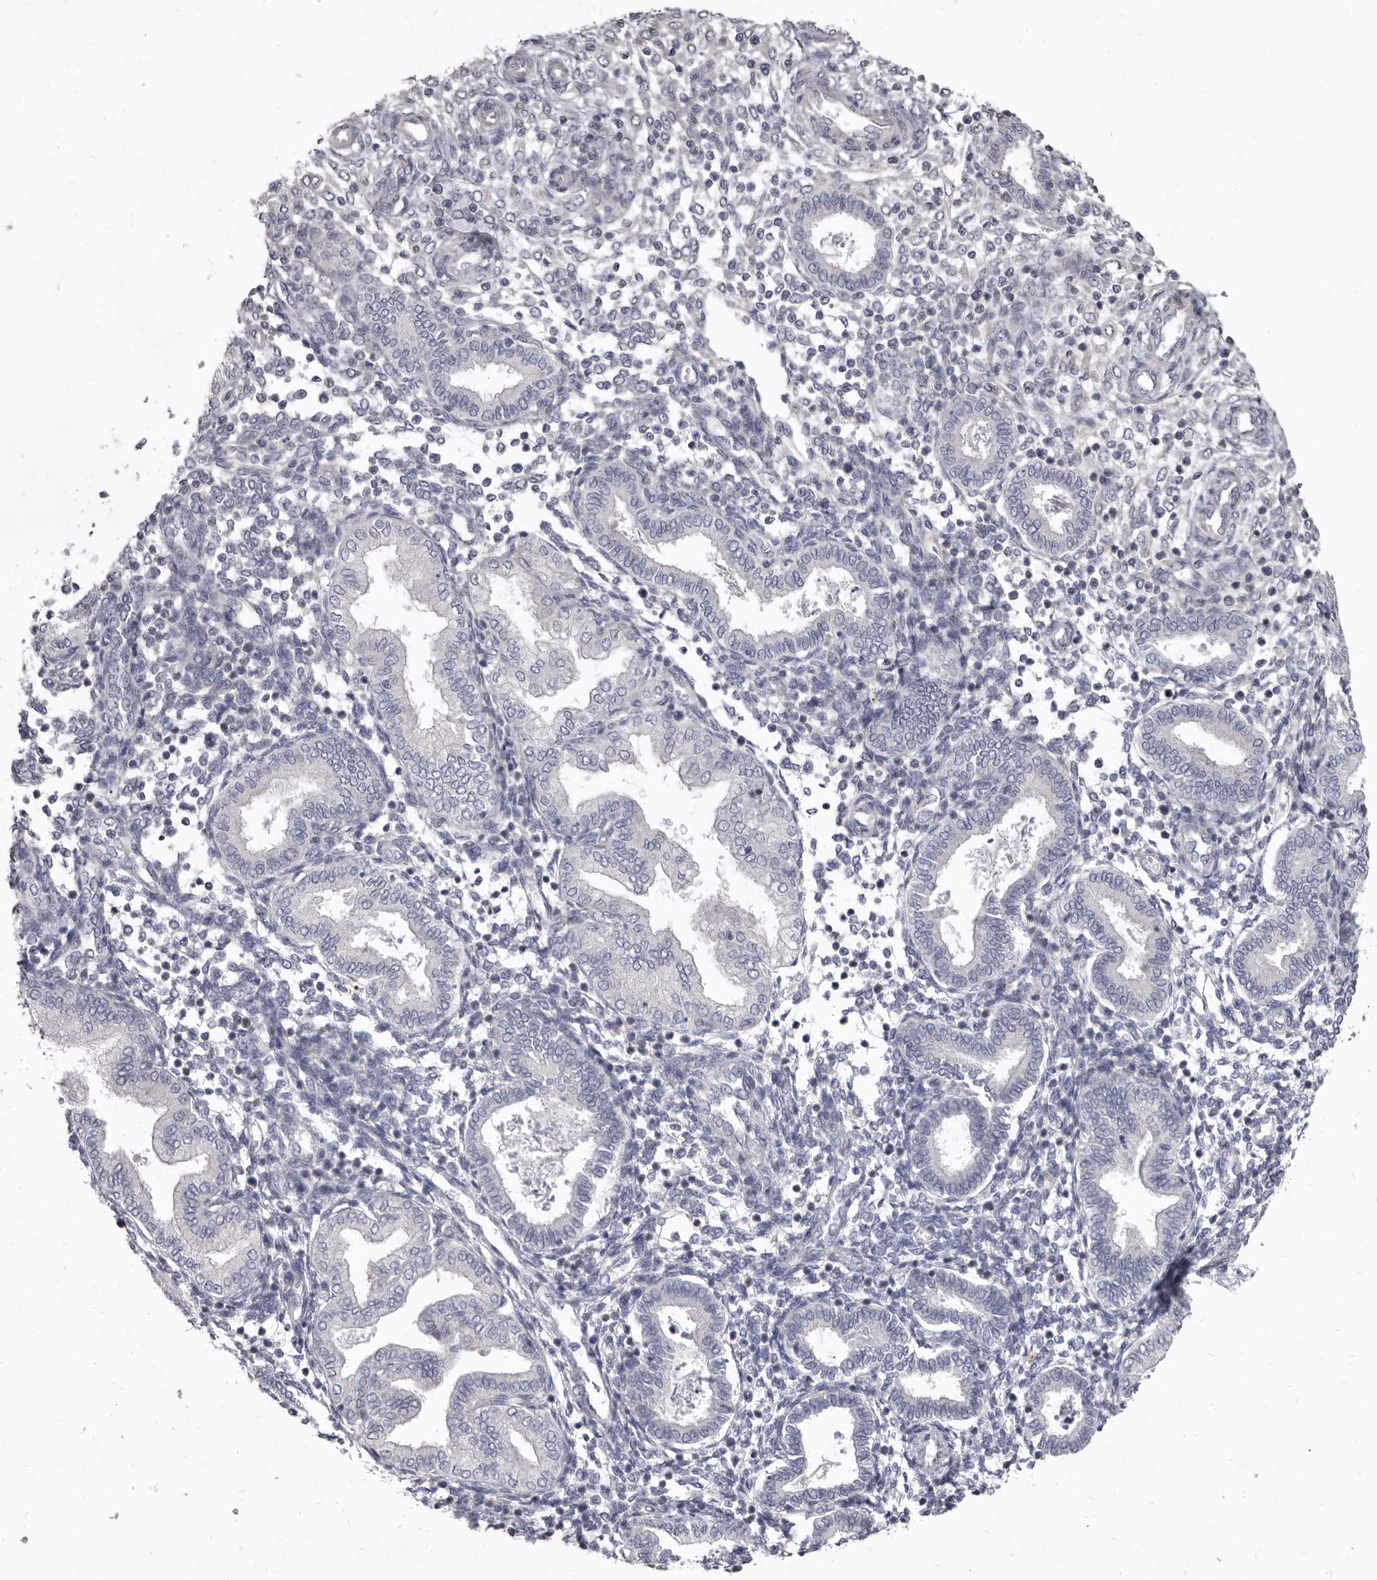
{"staining": {"intensity": "negative", "quantity": "none", "location": "none"}, "tissue": "endometrium", "cell_type": "Cells in endometrial stroma", "image_type": "normal", "snomed": [{"axis": "morphology", "description": "Normal tissue, NOS"}, {"axis": "topography", "description": "Endometrium"}], "caption": "High power microscopy image of an immunohistochemistry (IHC) photomicrograph of benign endometrium, revealing no significant positivity in cells in endometrial stroma.", "gene": "GSK3B", "patient": {"sex": "female", "age": 53}}